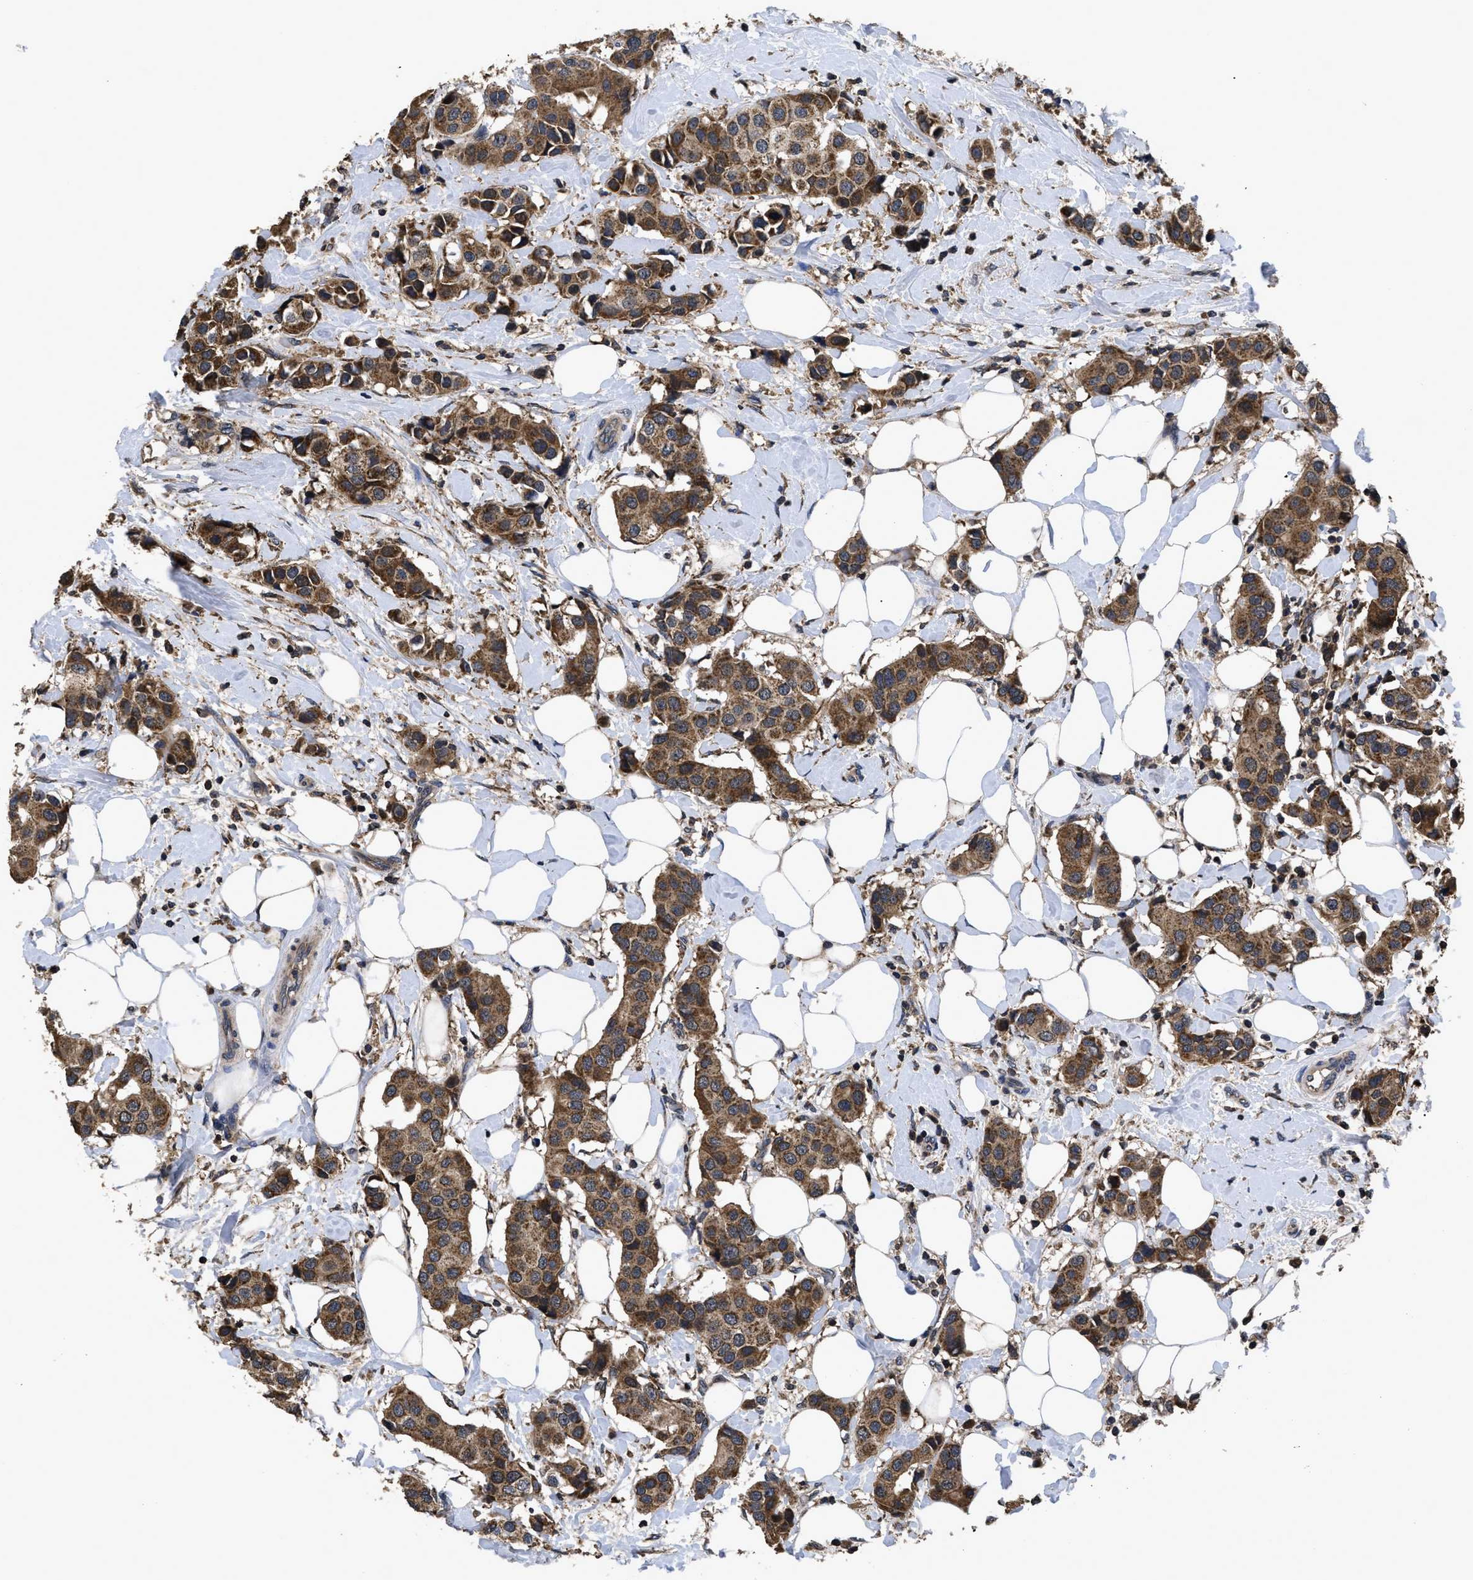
{"staining": {"intensity": "moderate", "quantity": ">75%", "location": "cytoplasmic/membranous"}, "tissue": "breast cancer", "cell_type": "Tumor cells", "image_type": "cancer", "snomed": [{"axis": "morphology", "description": "Normal tissue, NOS"}, {"axis": "morphology", "description": "Duct carcinoma"}, {"axis": "topography", "description": "Breast"}], "caption": "Immunohistochemistry staining of breast cancer, which exhibits medium levels of moderate cytoplasmic/membranous positivity in about >75% of tumor cells indicating moderate cytoplasmic/membranous protein staining. The staining was performed using DAB (3,3'-diaminobenzidine) (brown) for protein detection and nuclei were counterstained in hematoxylin (blue).", "gene": "LRRC3", "patient": {"sex": "female", "age": 39}}